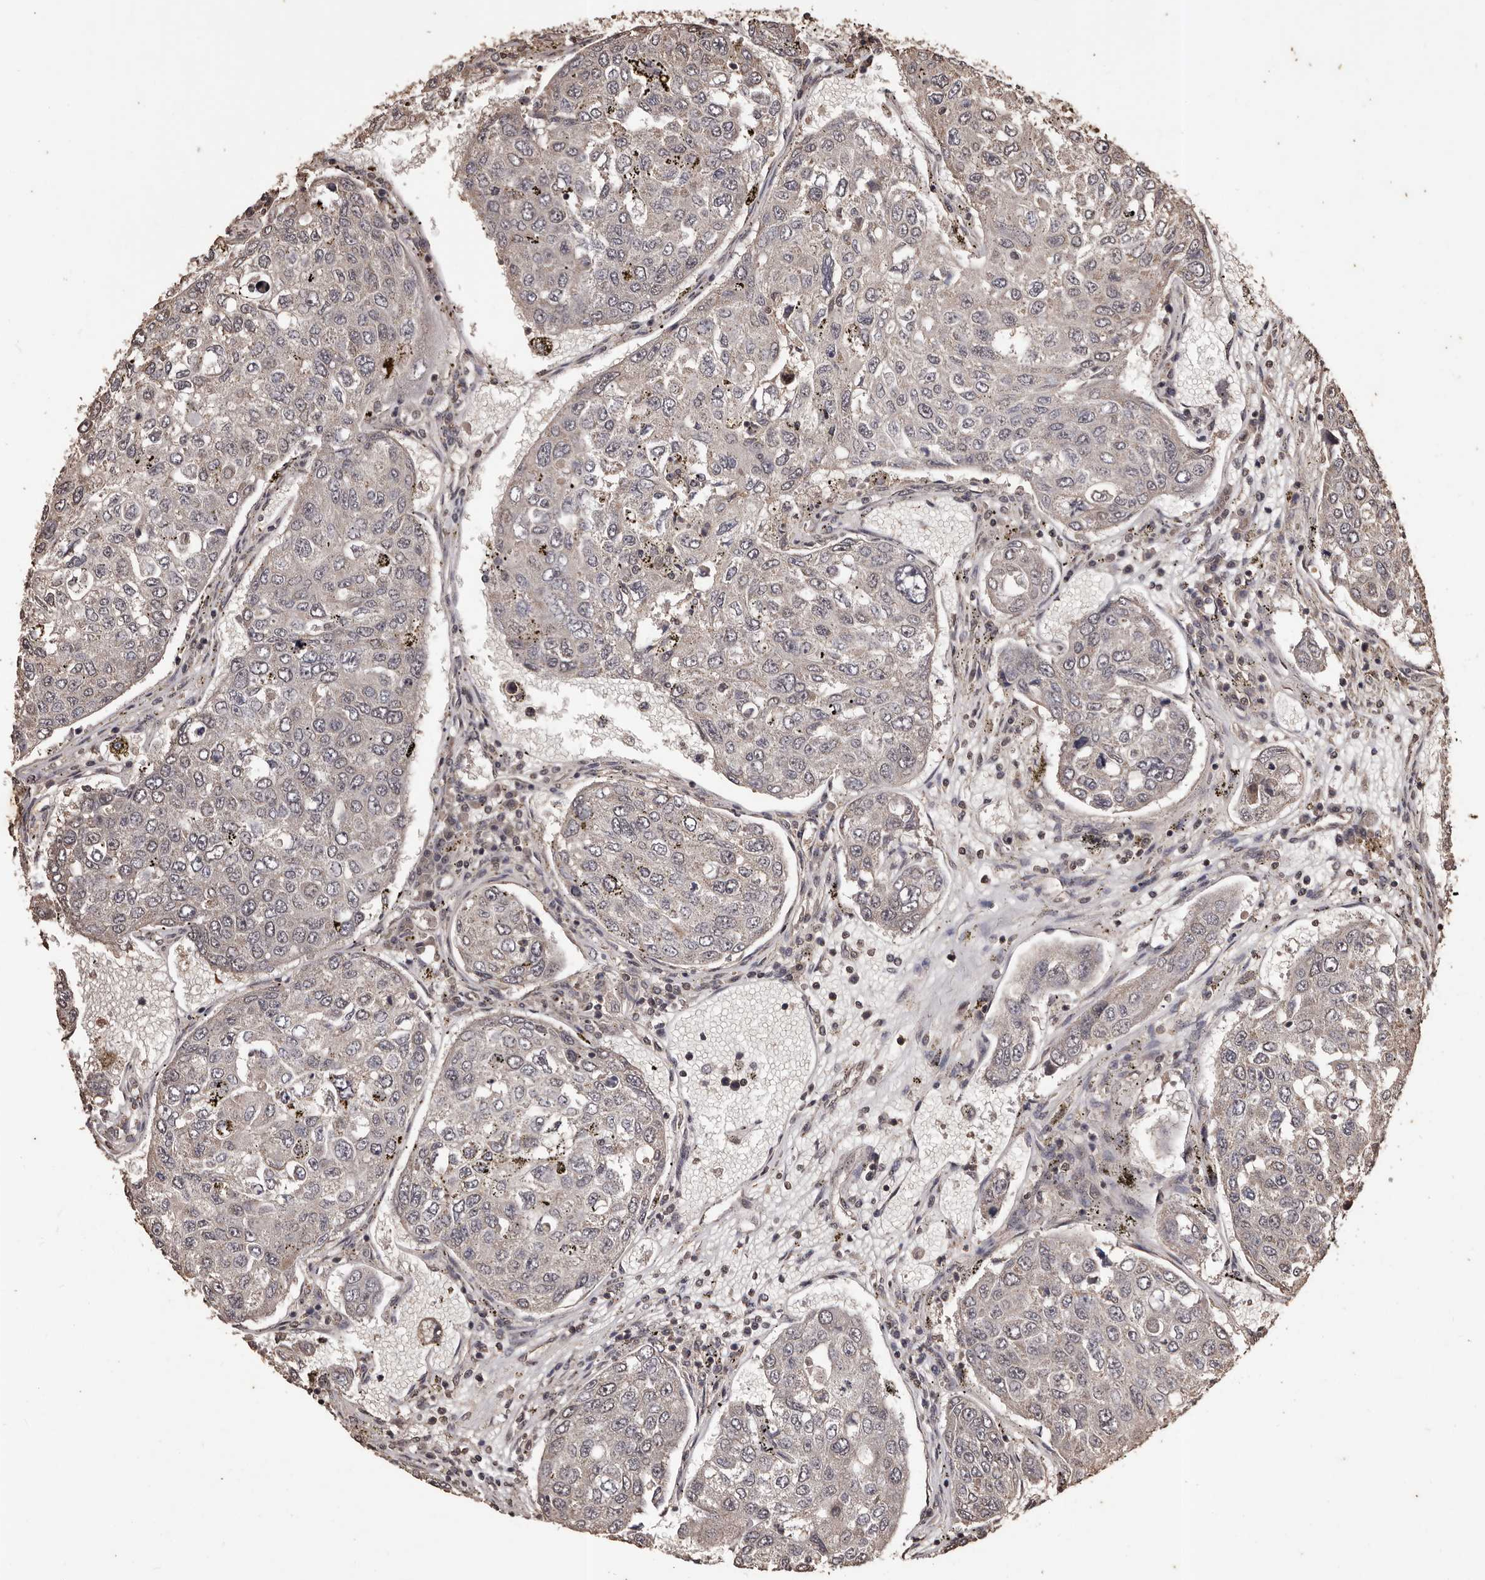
{"staining": {"intensity": "negative", "quantity": "none", "location": "none"}, "tissue": "urothelial cancer", "cell_type": "Tumor cells", "image_type": "cancer", "snomed": [{"axis": "morphology", "description": "Urothelial carcinoma, High grade"}, {"axis": "topography", "description": "Lymph node"}, {"axis": "topography", "description": "Urinary bladder"}], "caption": "The immunohistochemistry micrograph has no significant expression in tumor cells of urothelial cancer tissue. The staining is performed using DAB brown chromogen with nuclei counter-stained in using hematoxylin.", "gene": "NAV1", "patient": {"sex": "male", "age": 51}}